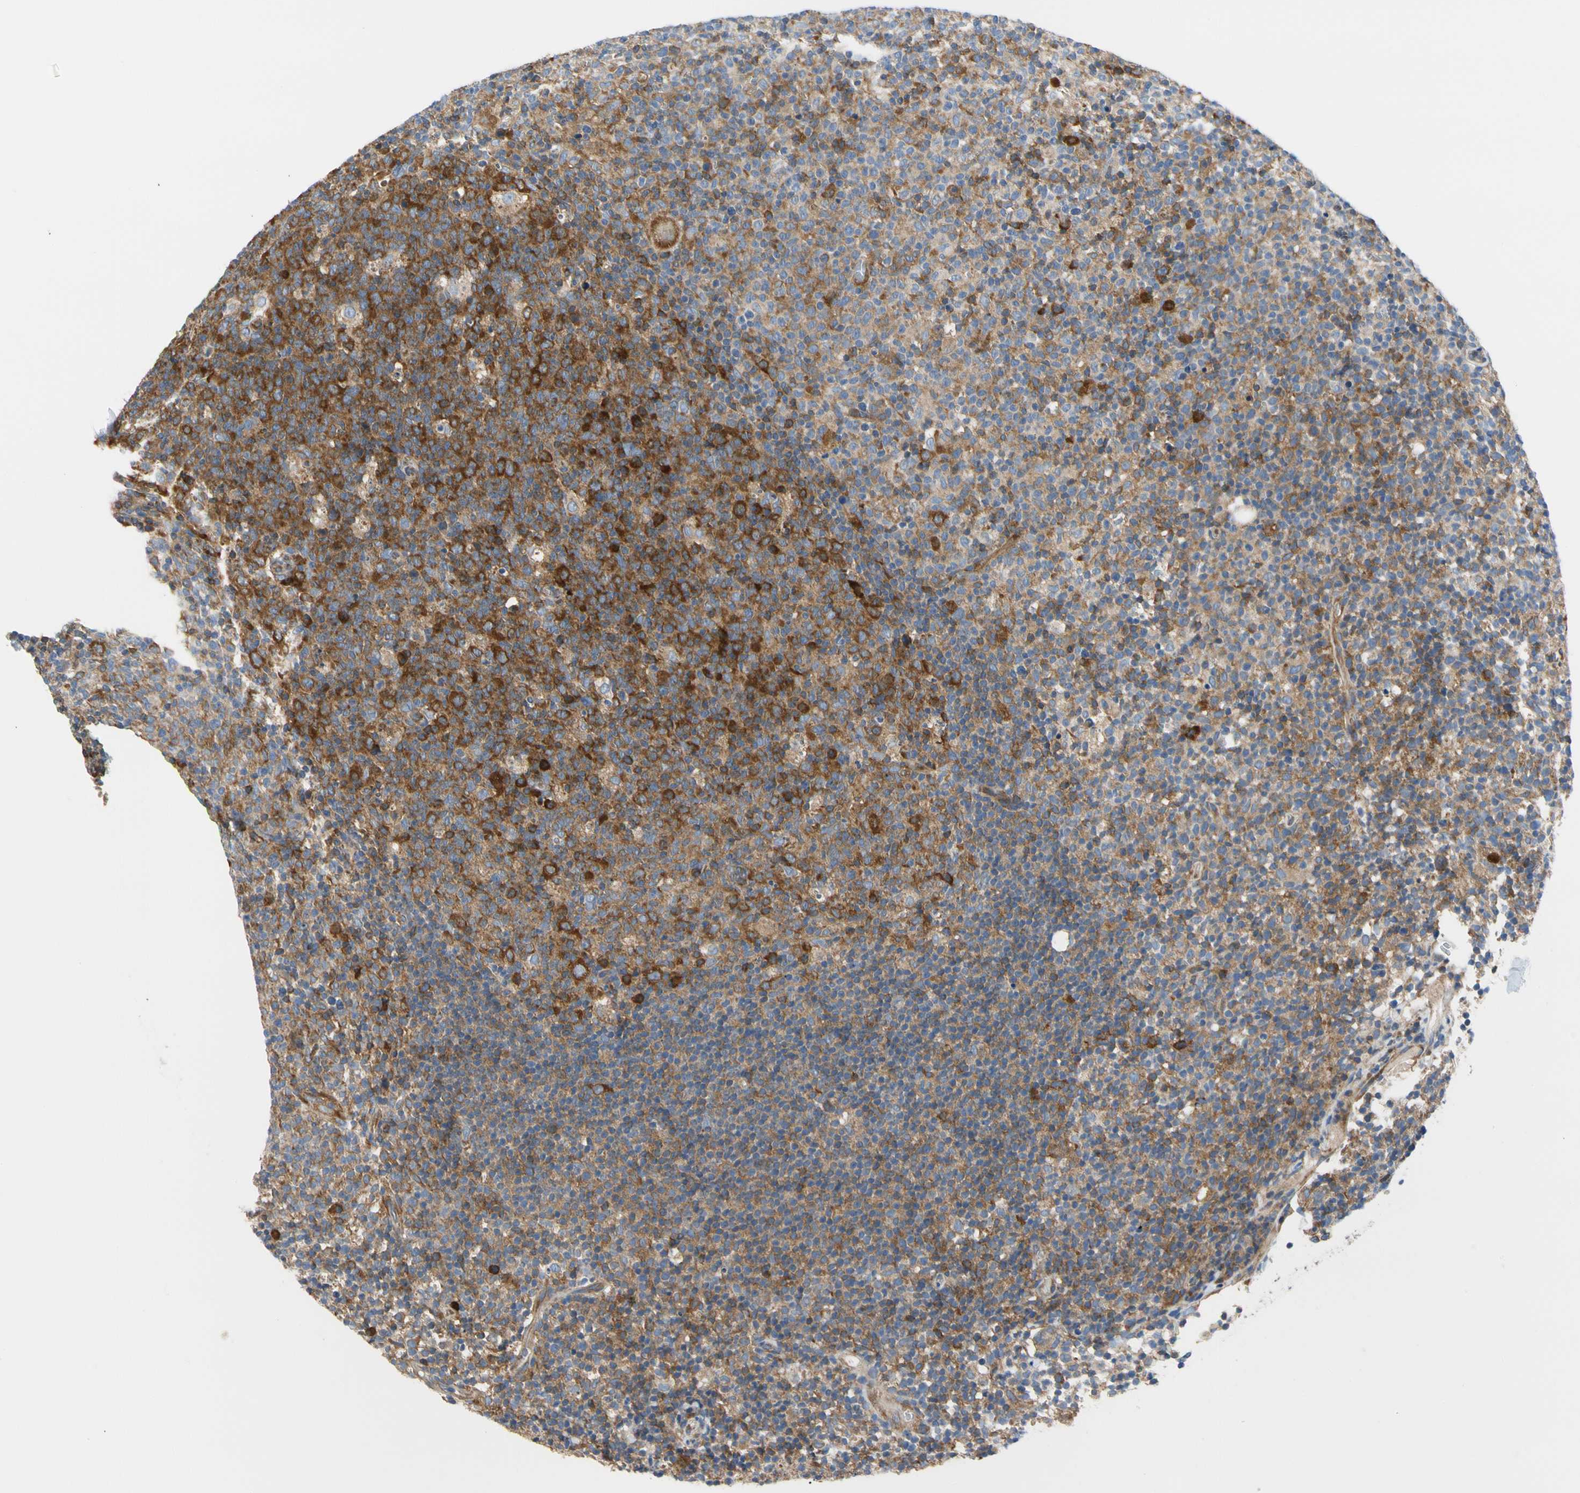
{"staining": {"intensity": "moderate", "quantity": ">75%", "location": "cytoplasmic/membranous"}, "tissue": "lymph node", "cell_type": "Germinal center cells", "image_type": "normal", "snomed": [{"axis": "morphology", "description": "Normal tissue, NOS"}, {"axis": "morphology", "description": "Inflammation, NOS"}, {"axis": "topography", "description": "Lymph node"}], "caption": "Brown immunohistochemical staining in unremarkable human lymph node shows moderate cytoplasmic/membranous positivity in approximately >75% of germinal center cells. Nuclei are stained in blue.", "gene": "GPHN", "patient": {"sex": "male", "age": 55}}